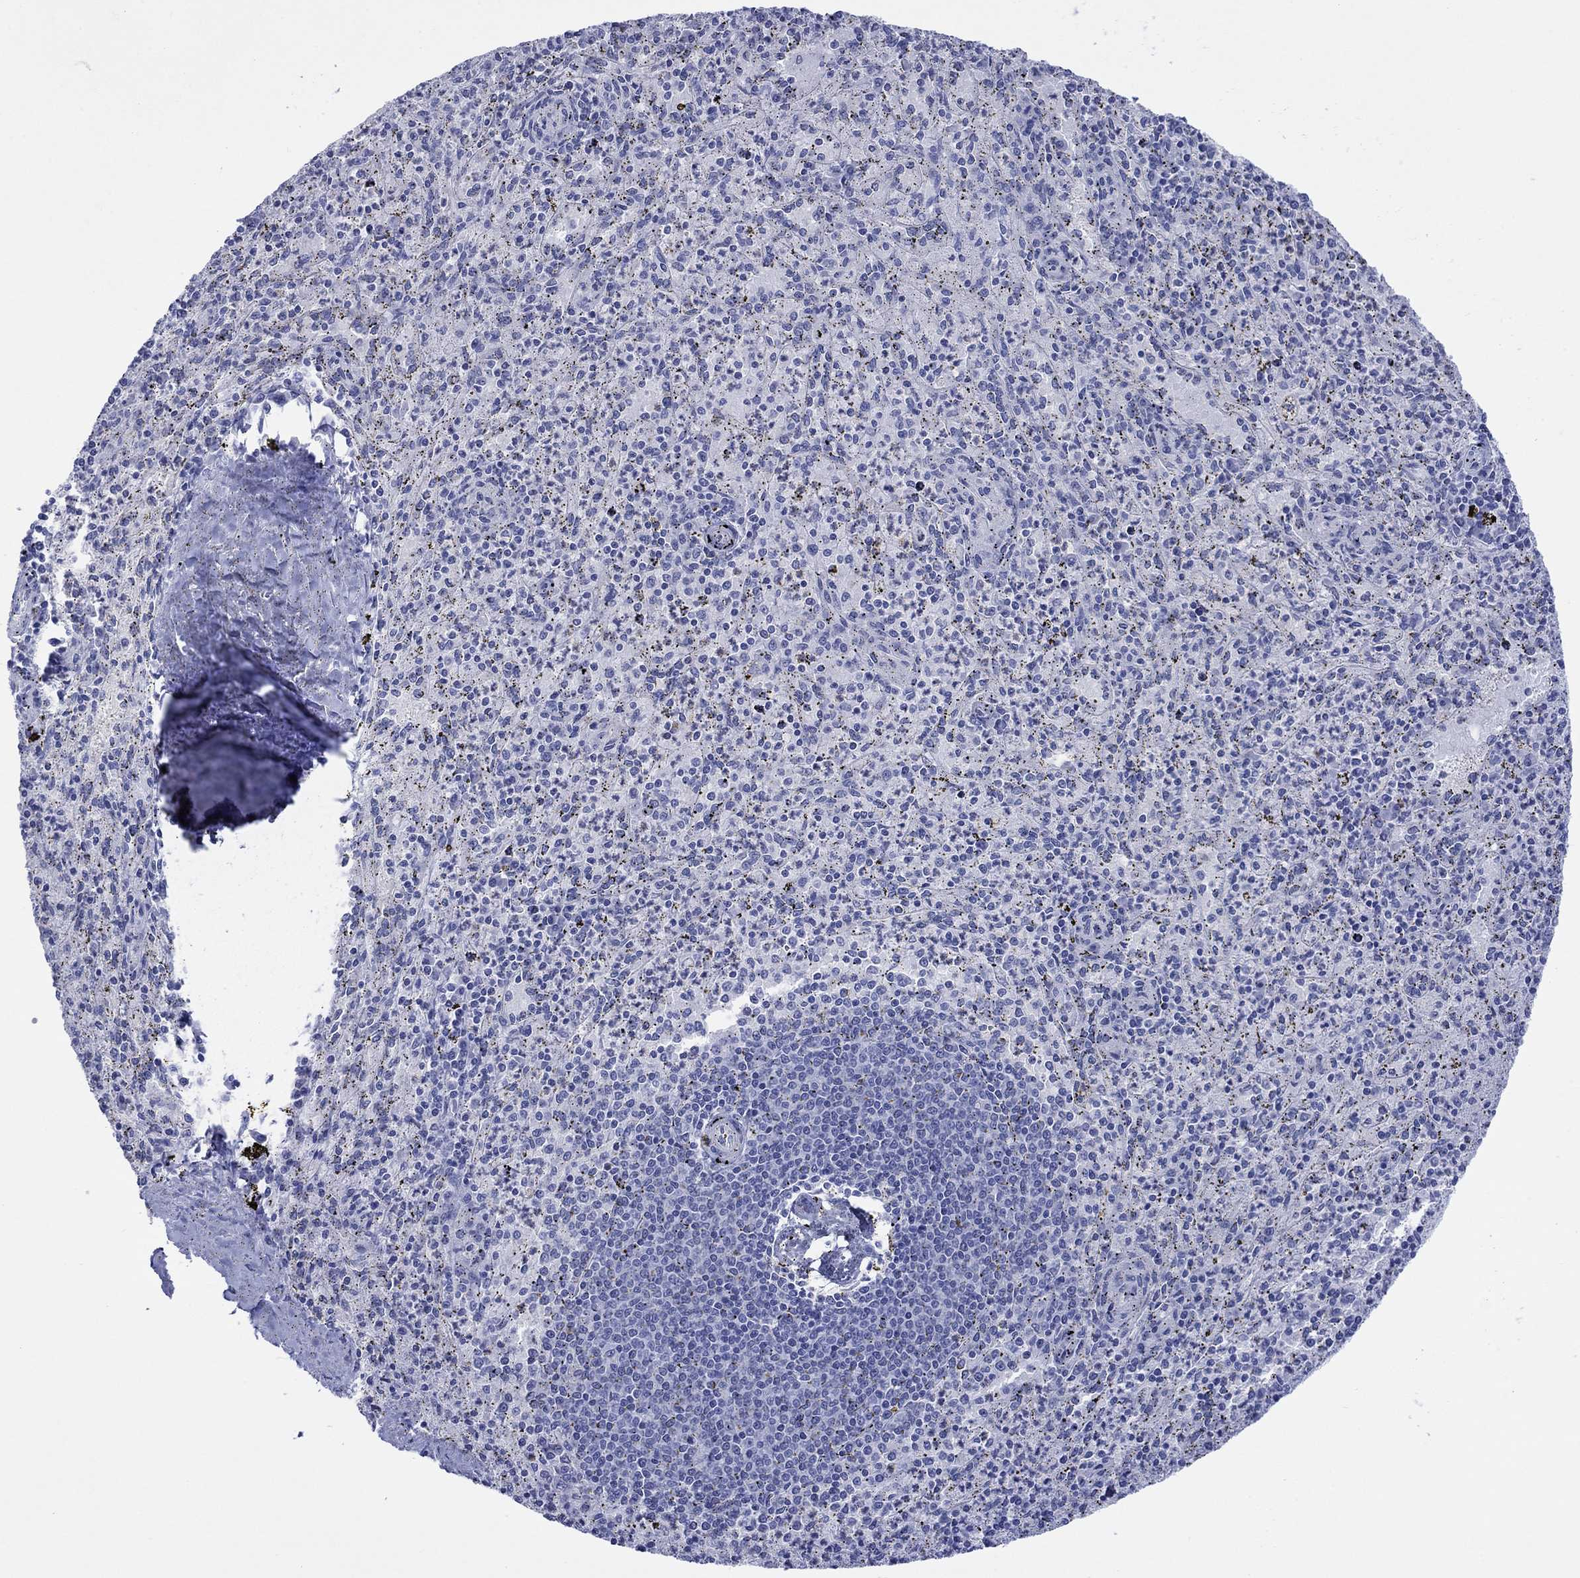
{"staining": {"intensity": "negative", "quantity": "none", "location": "none"}, "tissue": "spleen", "cell_type": "Cells in red pulp", "image_type": "normal", "snomed": [{"axis": "morphology", "description": "Normal tissue, NOS"}, {"axis": "topography", "description": "Spleen"}], "caption": "This is a histopathology image of IHC staining of benign spleen, which shows no expression in cells in red pulp. Nuclei are stained in blue.", "gene": "MLANA", "patient": {"sex": "male", "age": 60}}